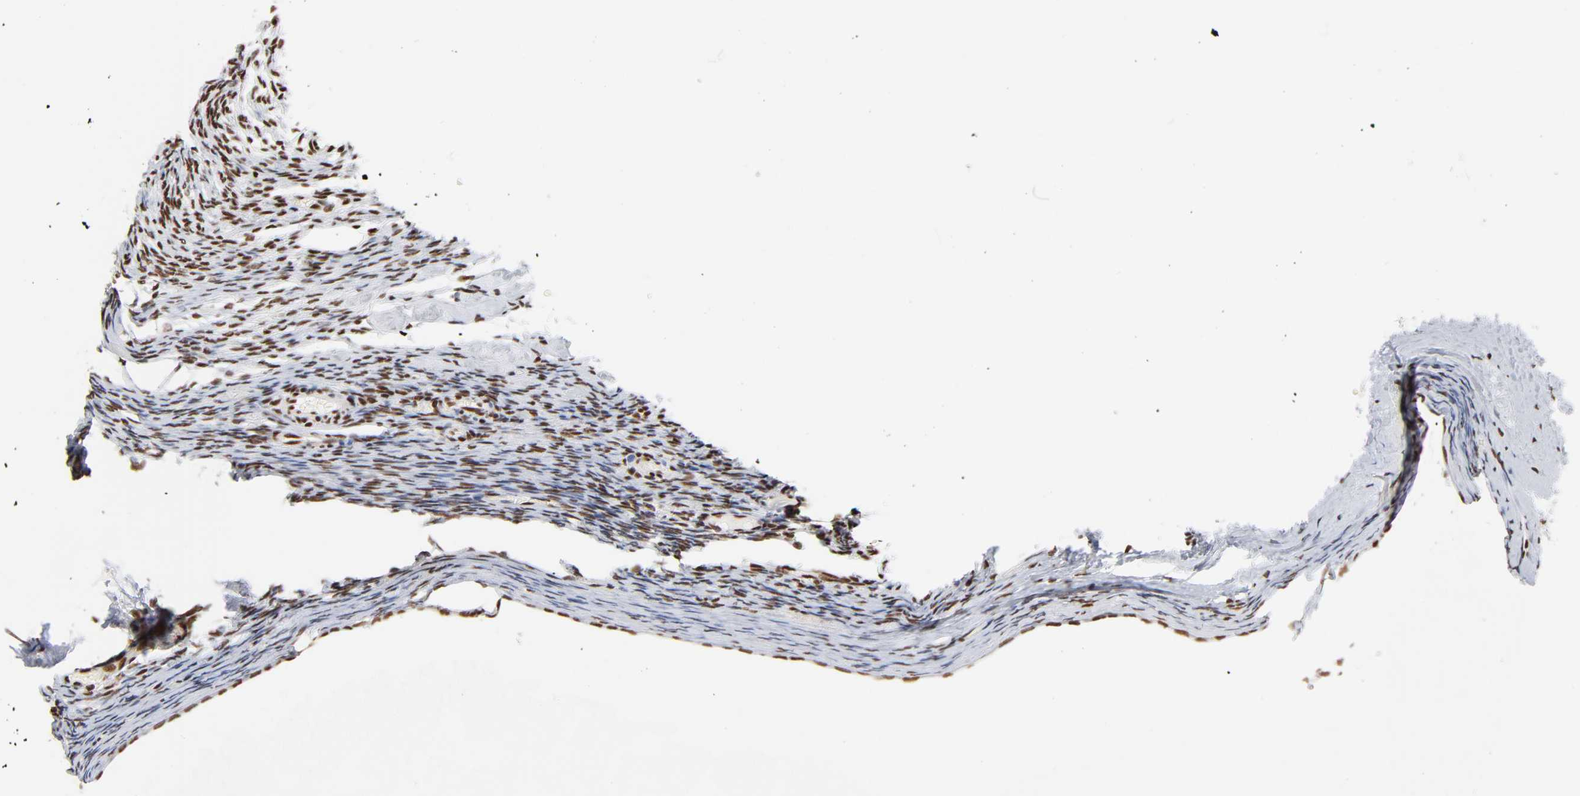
{"staining": {"intensity": "strong", "quantity": ">75%", "location": "nuclear"}, "tissue": "ovary", "cell_type": "Ovarian stroma cells", "image_type": "normal", "snomed": [{"axis": "morphology", "description": "Normal tissue, NOS"}, {"axis": "topography", "description": "Ovary"}], "caption": "About >75% of ovarian stroma cells in normal ovary exhibit strong nuclear protein expression as visualized by brown immunohistochemical staining.", "gene": "CREB1", "patient": {"sex": "female", "age": 60}}